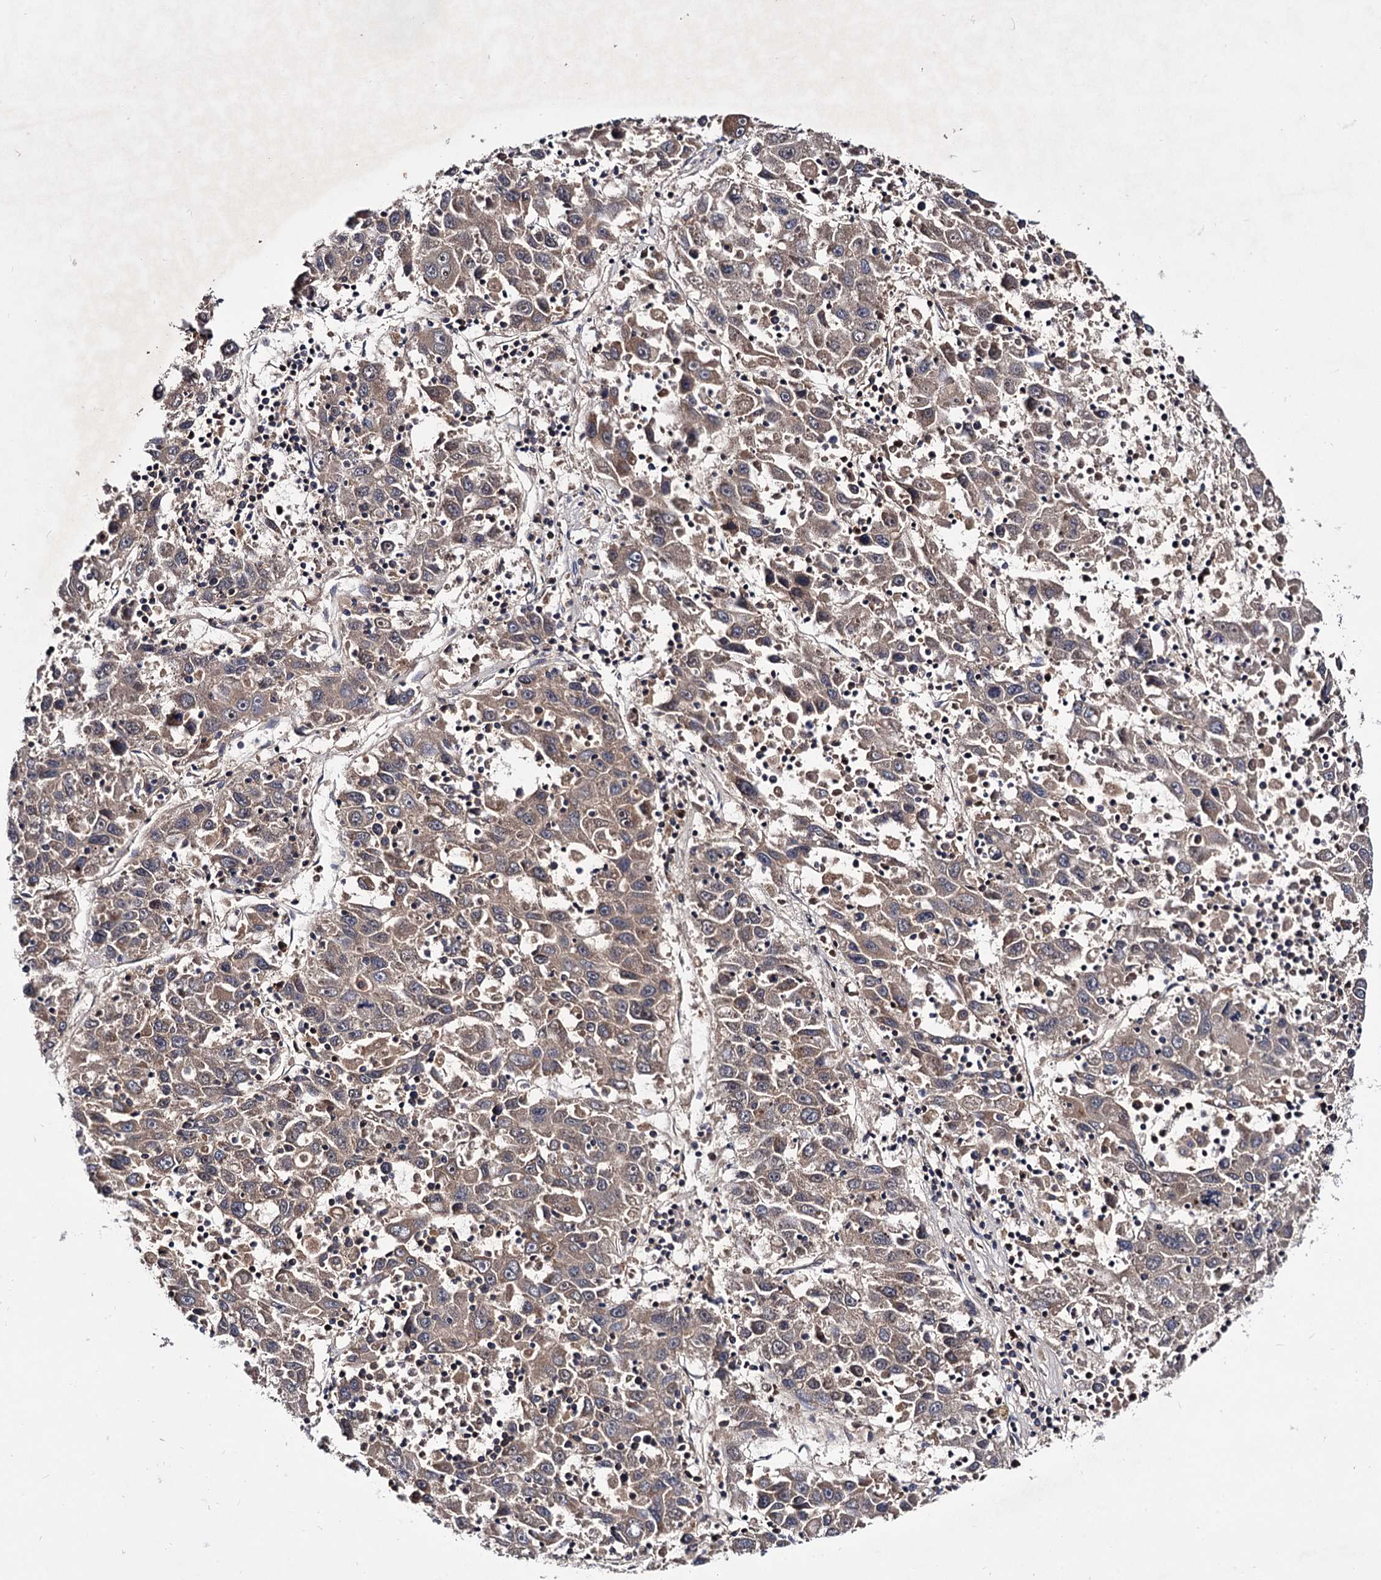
{"staining": {"intensity": "moderate", "quantity": ">75%", "location": "cytoplasmic/membranous"}, "tissue": "liver cancer", "cell_type": "Tumor cells", "image_type": "cancer", "snomed": [{"axis": "morphology", "description": "Carcinoma, Hepatocellular, NOS"}, {"axis": "topography", "description": "Liver"}], "caption": "Protein staining displays moderate cytoplasmic/membranous staining in approximately >75% of tumor cells in hepatocellular carcinoma (liver).", "gene": "MICAL2", "patient": {"sex": "male", "age": 49}}